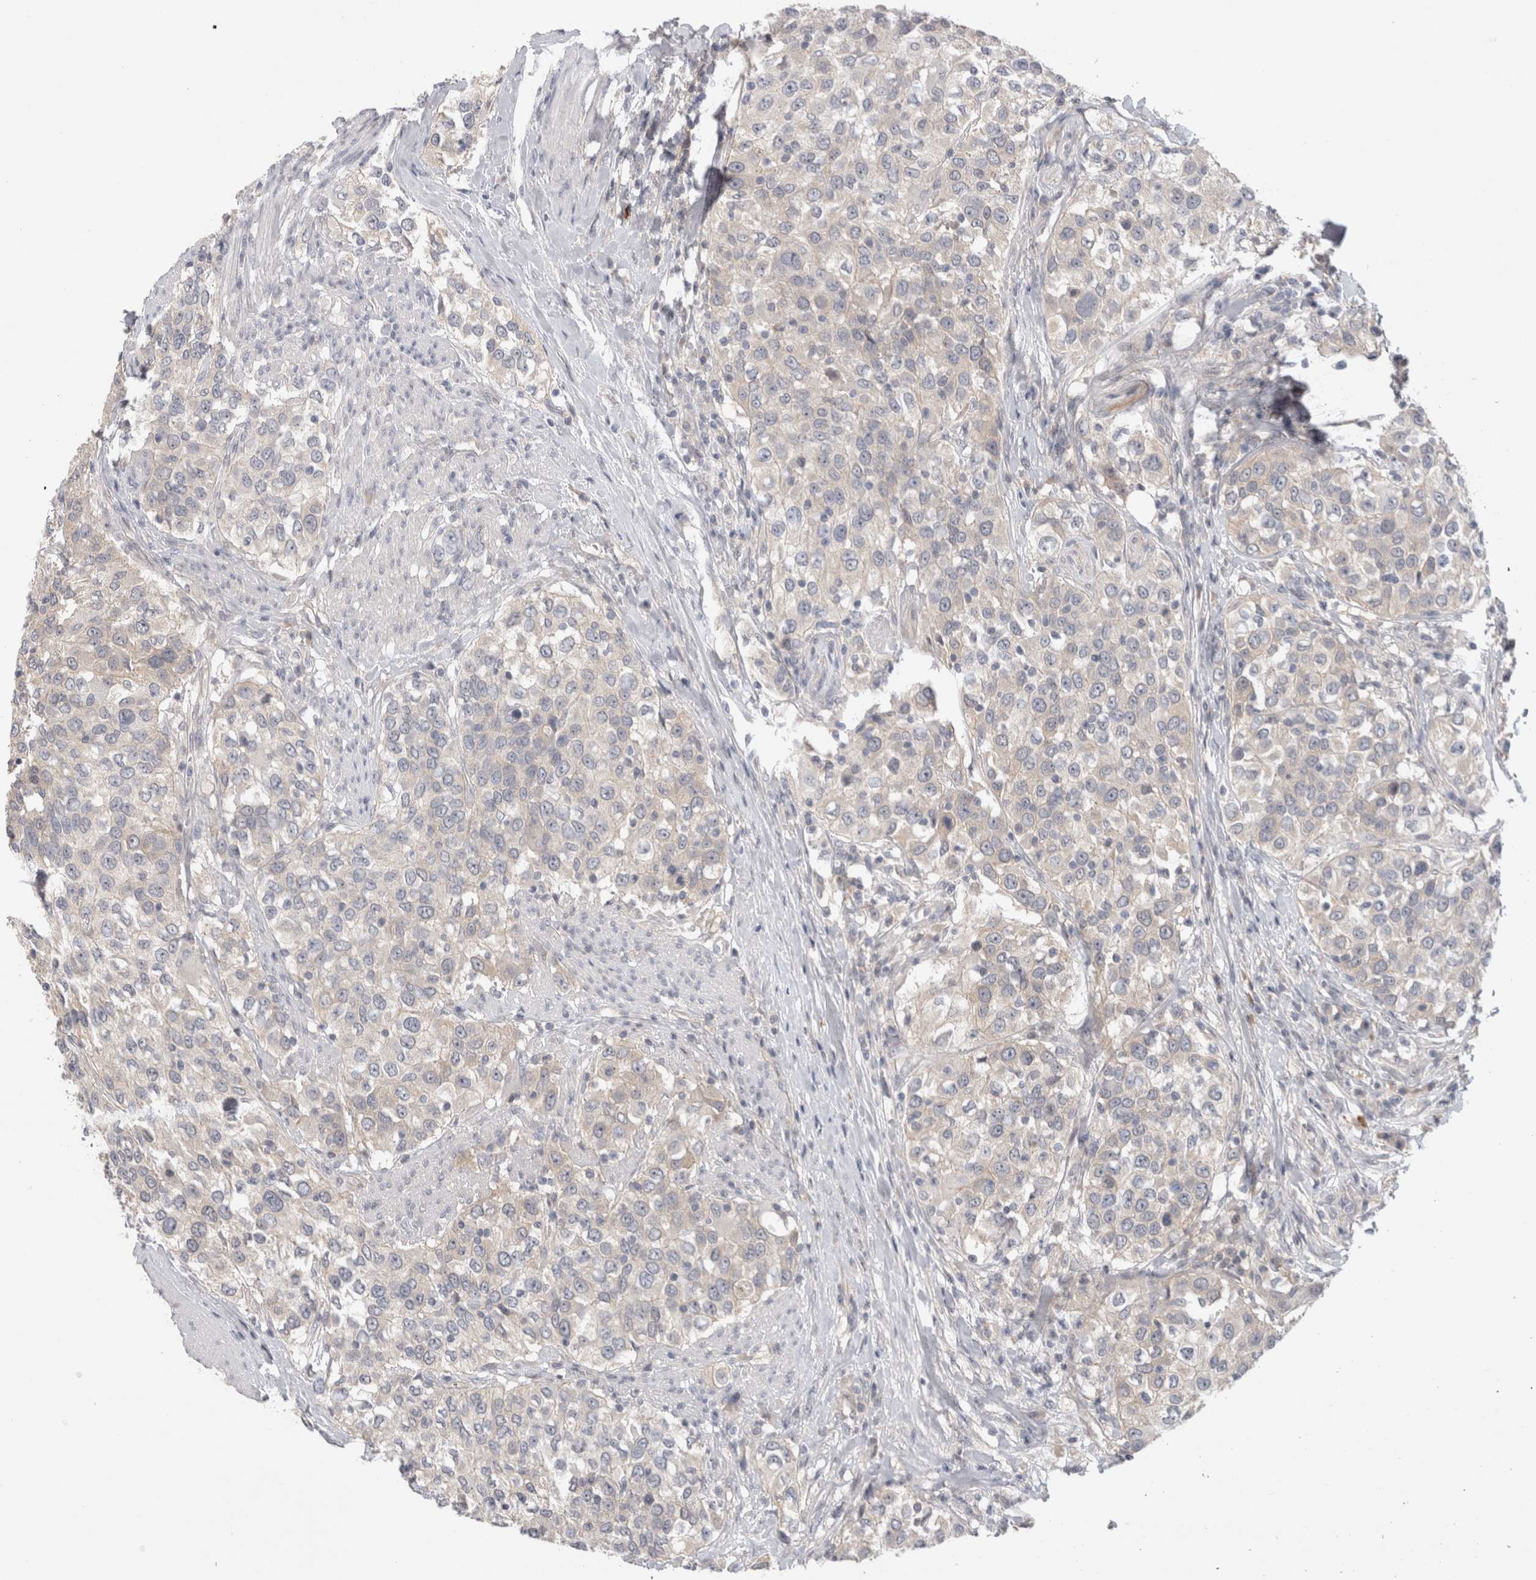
{"staining": {"intensity": "weak", "quantity": "<25%", "location": "cytoplasmic/membranous"}, "tissue": "urothelial cancer", "cell_type": "Tumor cells", "image_type": "cancer", "snomed": [{"axis": "morphology", "description": "Urothelial carcinoma, High grade"}, {"axis": "topography", "description": "Urinary bladder"}], "caption": "Immunohistochemistry (IHC) histopathology image of urothelial cancer stained for a protein (brown), which exhibits no expression in tumor cells.", "gene": "CERS3", "patient": {"sex": "female", "age": 80}}